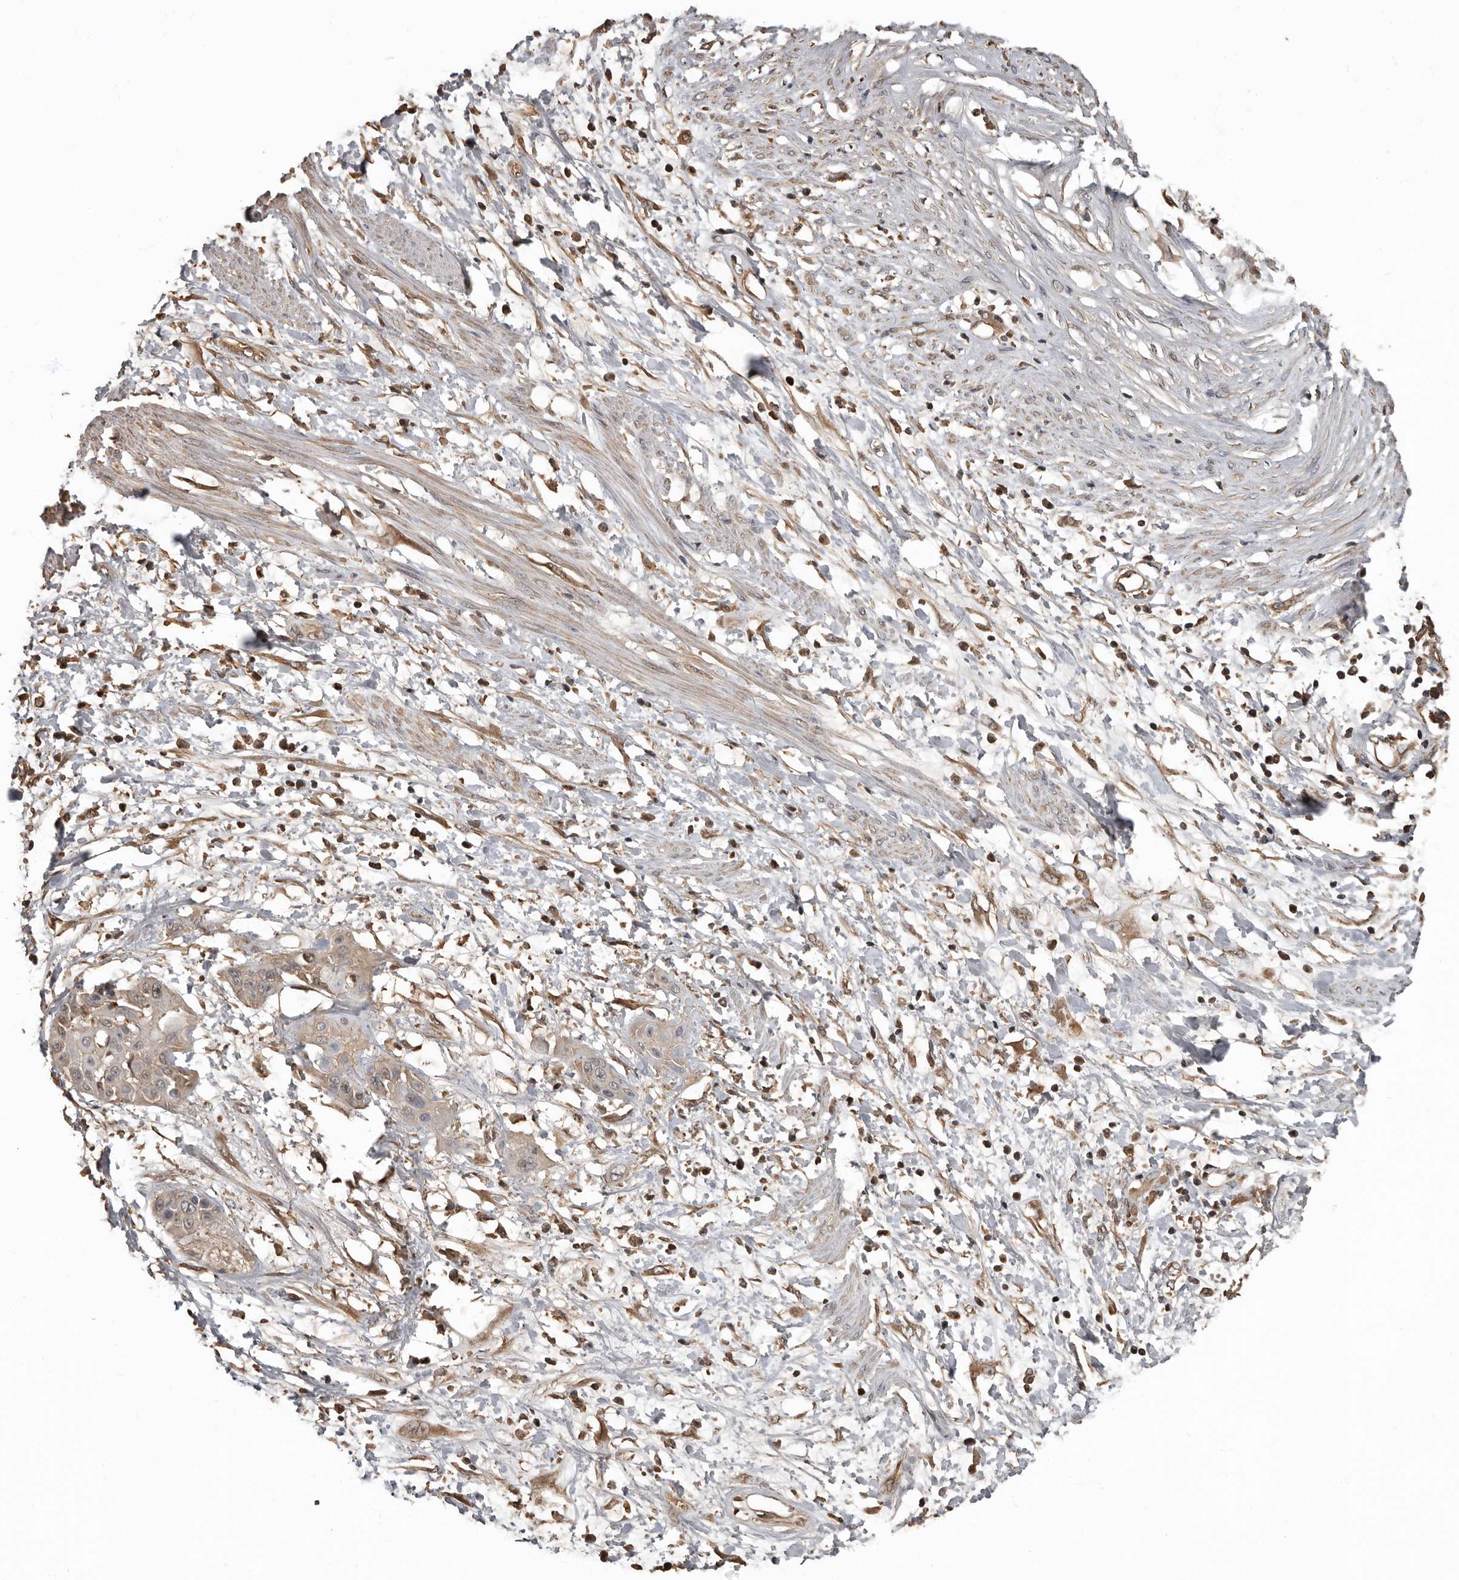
{"staining": {"intensity": "weak", "quantity": "25%-75%", "location": "cytoplasmic/membranous"}, "tissue": "cervical cancer", "cell_type": "Tumor cells", "image_type": "cancer", "snomed": [{"axis": "morphology", "description": "Squamous cell carcinoma, NOS"}, {"axis": "topography", "description": "Cervix"}], "caption": "Human cervical cancer stained for a protein (brown) demonstrates weak cytoplasmic/membranous positive positivity in approximately 25%-75% of tumor cells.", "gene": "LRGUK", "patient": {"sex": "female", "age": 57}}